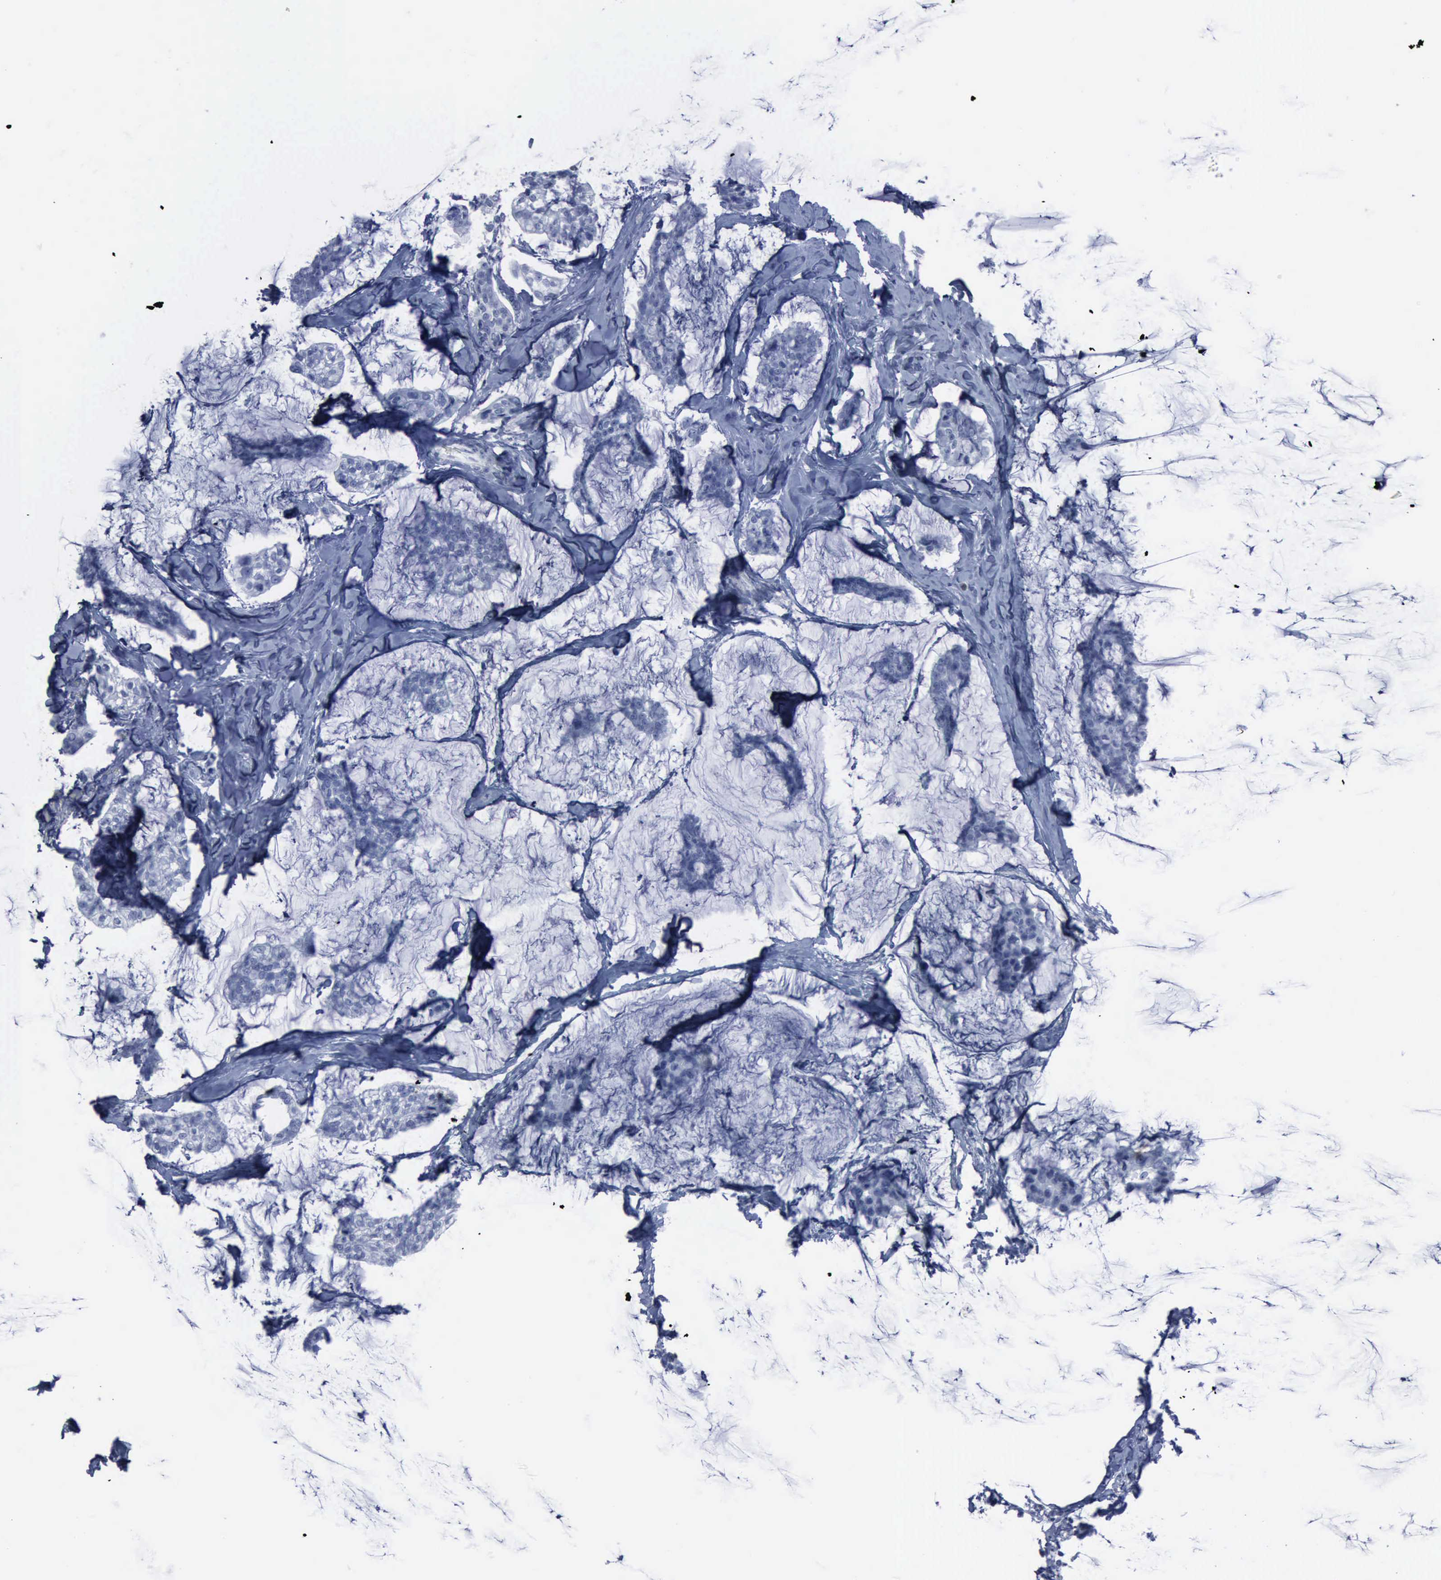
{"staining": {"intensity": "negative", "quantity": "none", "location": "none"}, "tissue": "breast cancer", "cell_type": "Tumor cells", "image_type": "cancer", "snomed": [{"axis": "morphology", "description": "Duct carcinoma"}, {"axis": "topography", "description": "Breast"}], "caption": "DAB immunohistochemical staining of breast cancer (intraductal carcinoma) shows no significant staining in tumor cells.", "gene": "CSTA", "patient": {"sex": "female", "age": 93}}